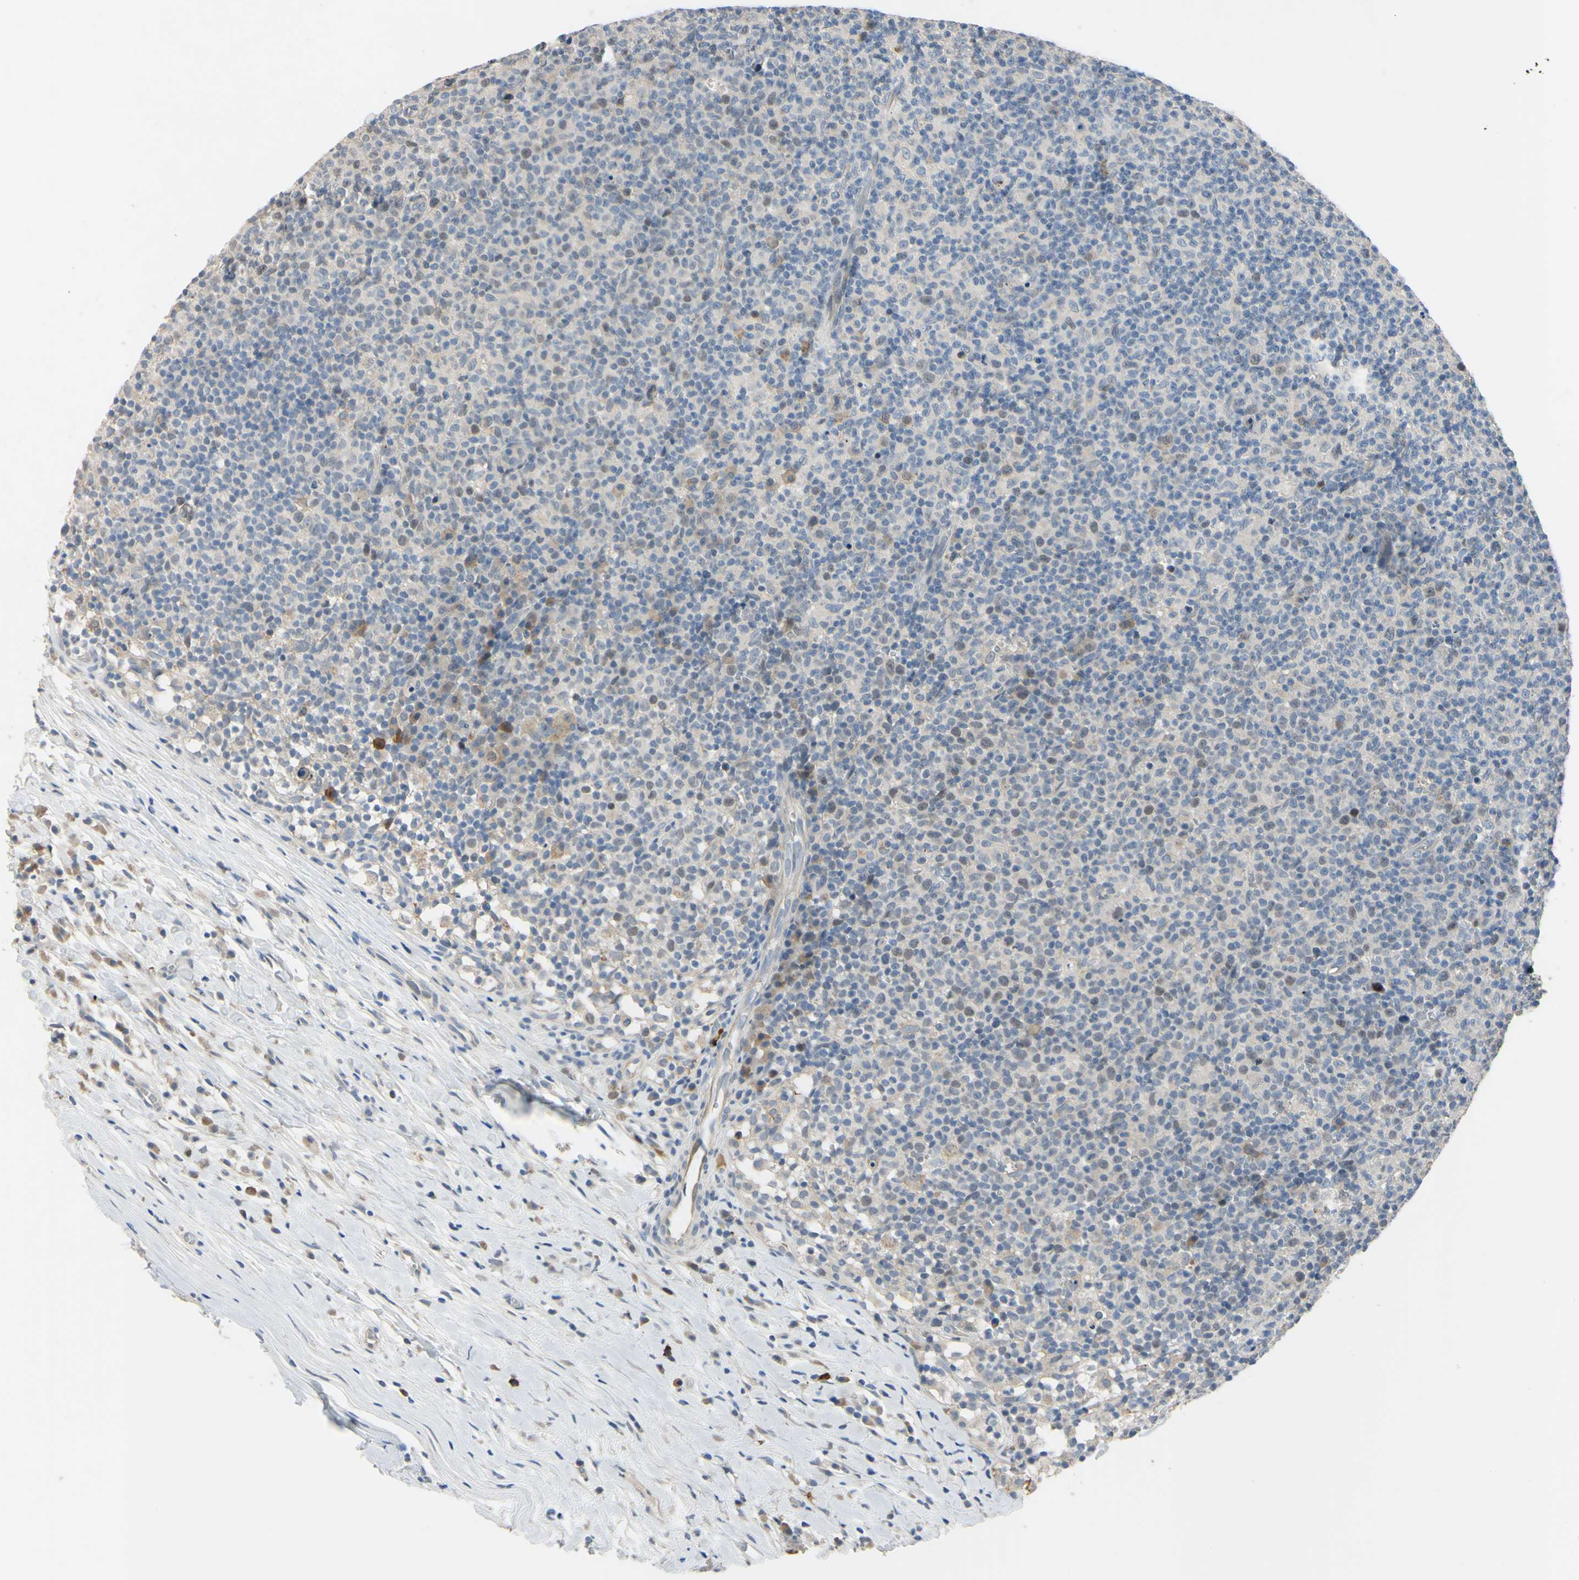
{"staining": {"intensity": "moderate", "quantity": "25%-75%", "location": "cytoplasmic/membranous,nuclear"}, "tissue": "lymph node", "cell_type": "Germinal center cells", "image_type": "normal", "snomed": [{"axis": "morphology", "description": "Normal tissue, NOS"}, {"axis": "morphology", "description": "Inflammation, NOS"}, {"axis": "topography", "description": "Lymph node"}], "caption": "Germinal center cells display medium levels of moderate cytoplasmic/membranous,nuclear expression in approximately 25%-75% of cells in benign lymph node. (brown staining indicates protein expression, while blue staining denotes nuclei).", "gene": "LHX9", "patient": {"sex": "male", "age": 55}}